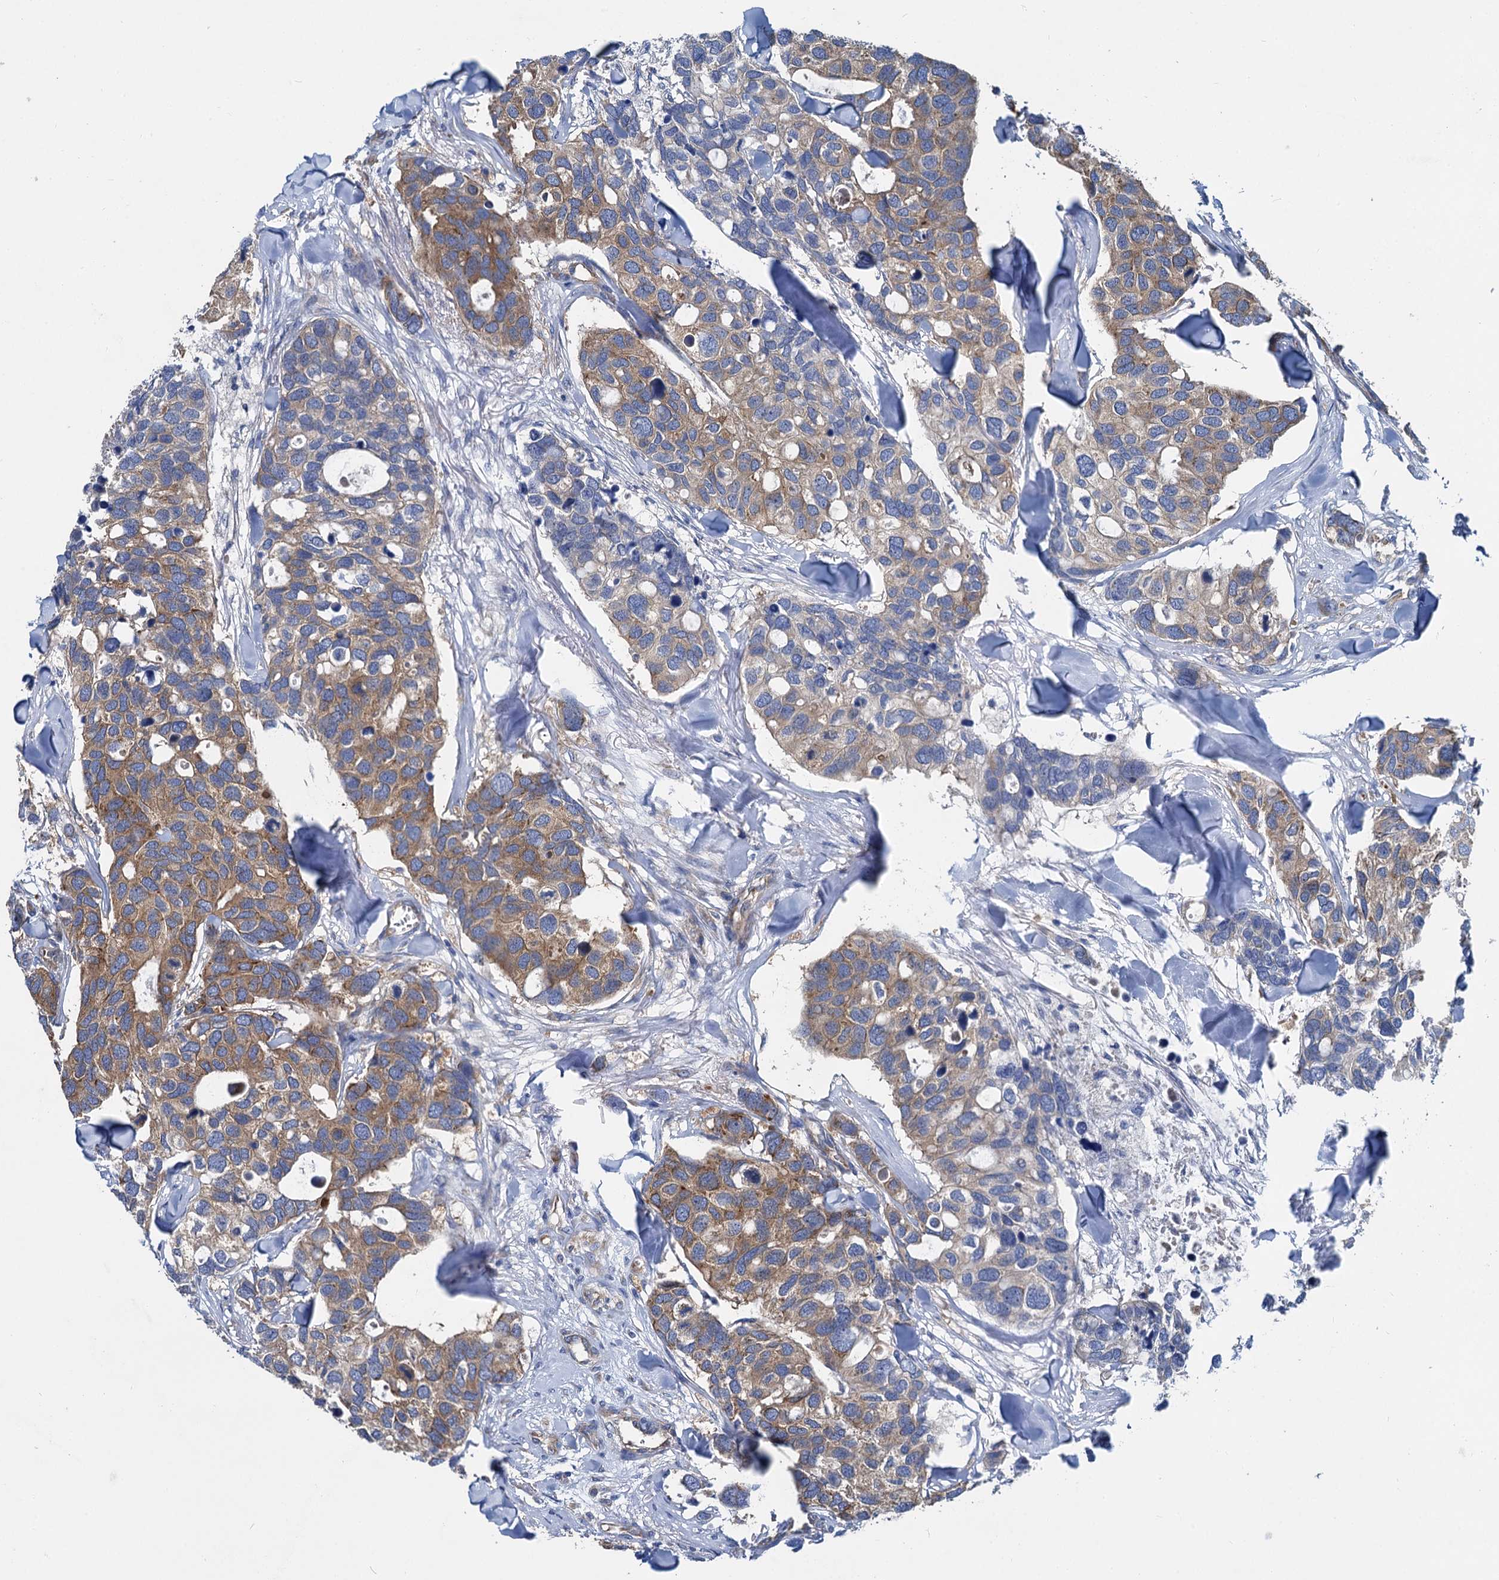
{"staining": {"intensity": "strong", "quantity": "25%-75%", "location": "cytoplasmic/membranous"}, "tissue": "breast cancer", "cell_type": "Tumor cells", "image_type": "cancer", "snomed": [{"axis": "morphology", "description": "Duct carcinoma"}, {"axis": "topography", "description": "Breast"}], "caption": "Protein expression analysis of human invasive ductal carcinoma (breast) reveals strong cytoplasmic/membranous expression in approximately 25%-75% of tumor cells. Immunohistochemistry stains the protein in brown and the nuclei are stained blue.", "gene": "QARS1", "patient": {"sex": "female", "age": 83}}